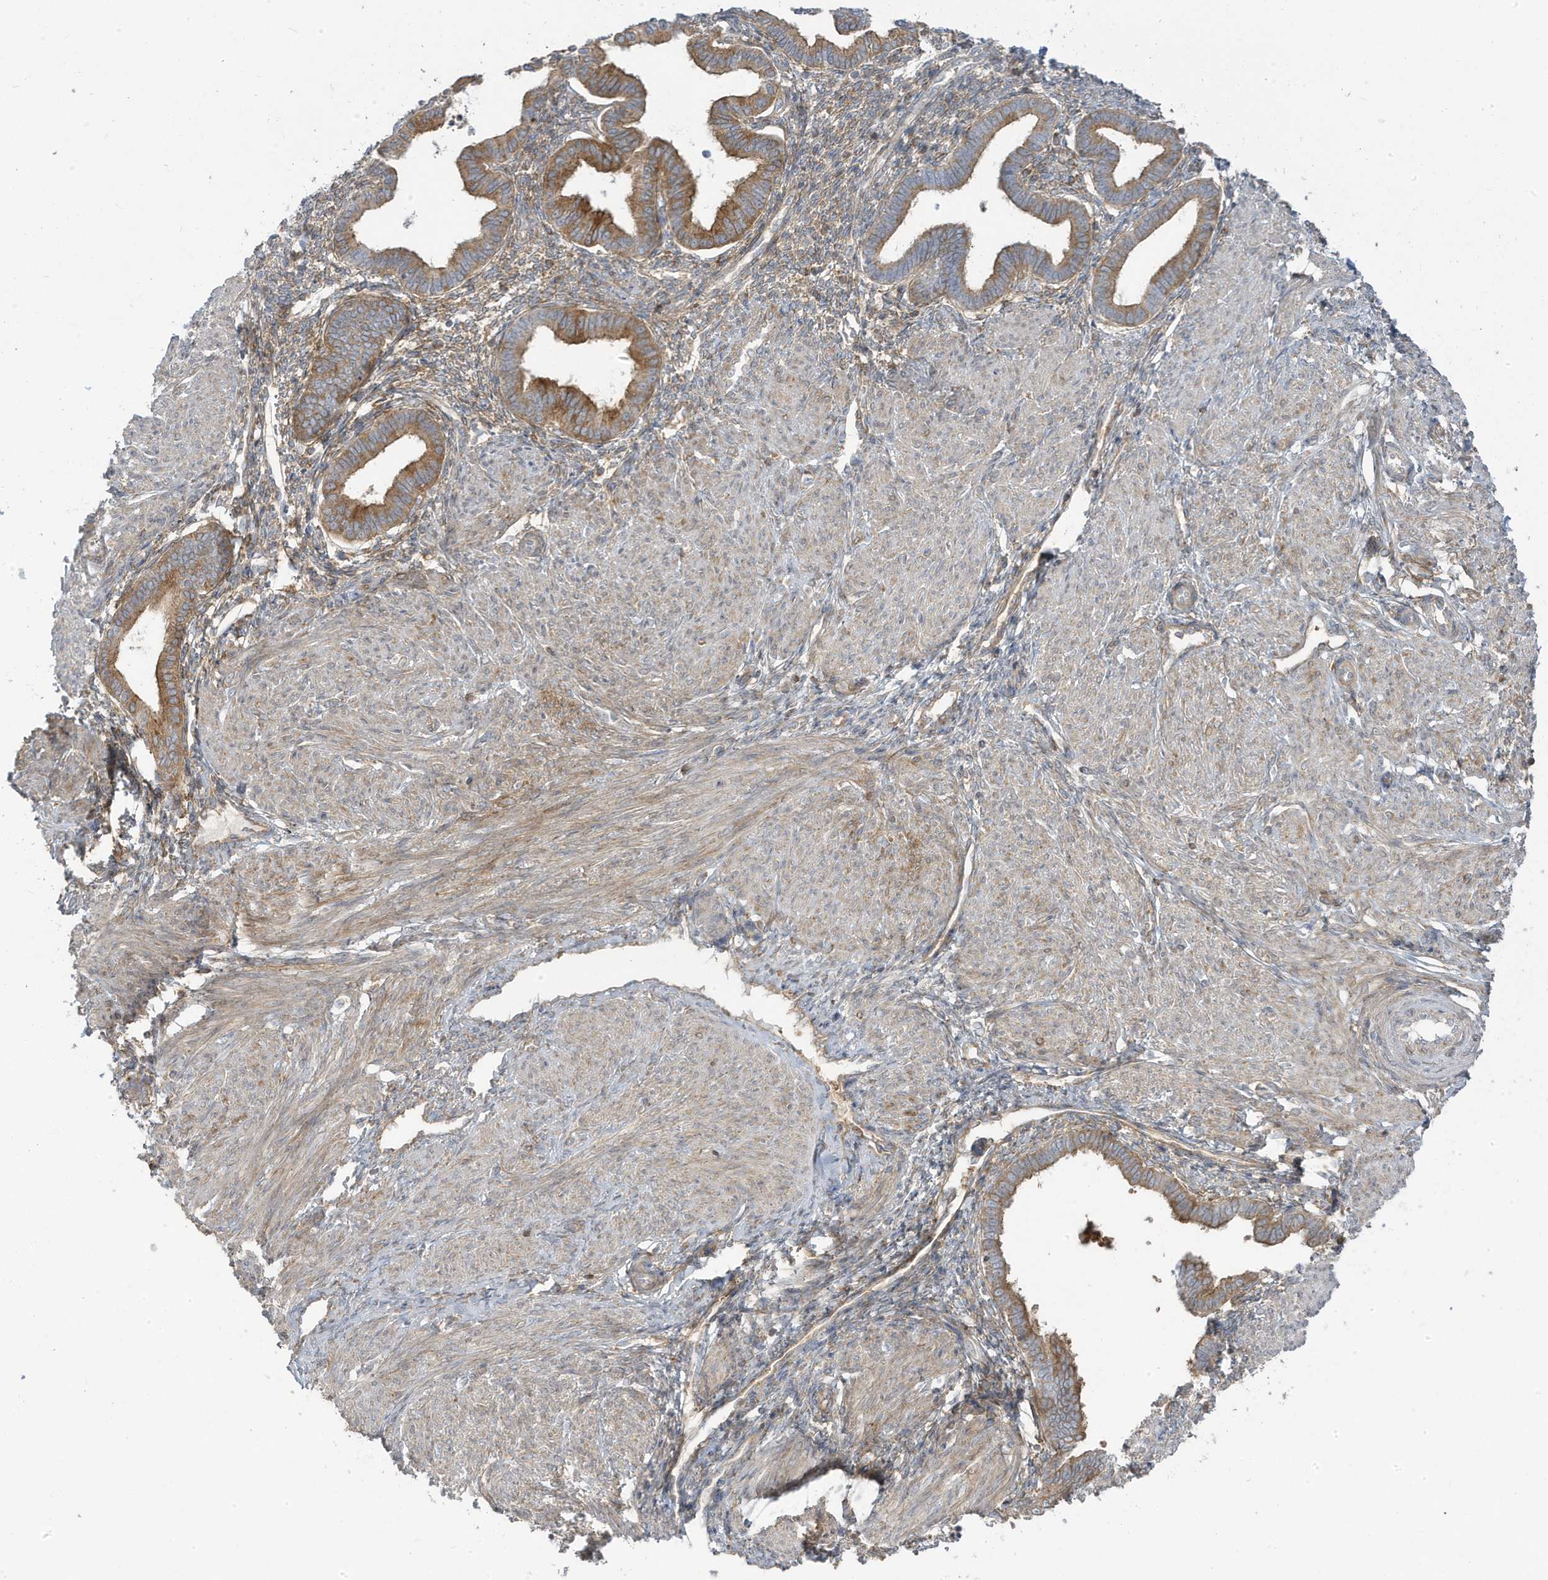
{"staining": {"intensity": "moderate", "quantity": ">75%", "location": "cytoplasmic/membranous"}, "tissue": "endometrium", "cell_type": "Cells in endometrial stroma", "image_type": "normal", "snomed": [{"axis": "morphology", "description": "Normal tissue, NOS"}, {"axis": "topography", "description": "Endometrium"}], "caption": "The photomicrograph exhibits a brown stain indicating the presence of a protein in the cytoplasmic/membranous of cells in endometrial stroma in endometrium.", "gene": "STAM", "patient": {"sex": "female", "age": 53}}